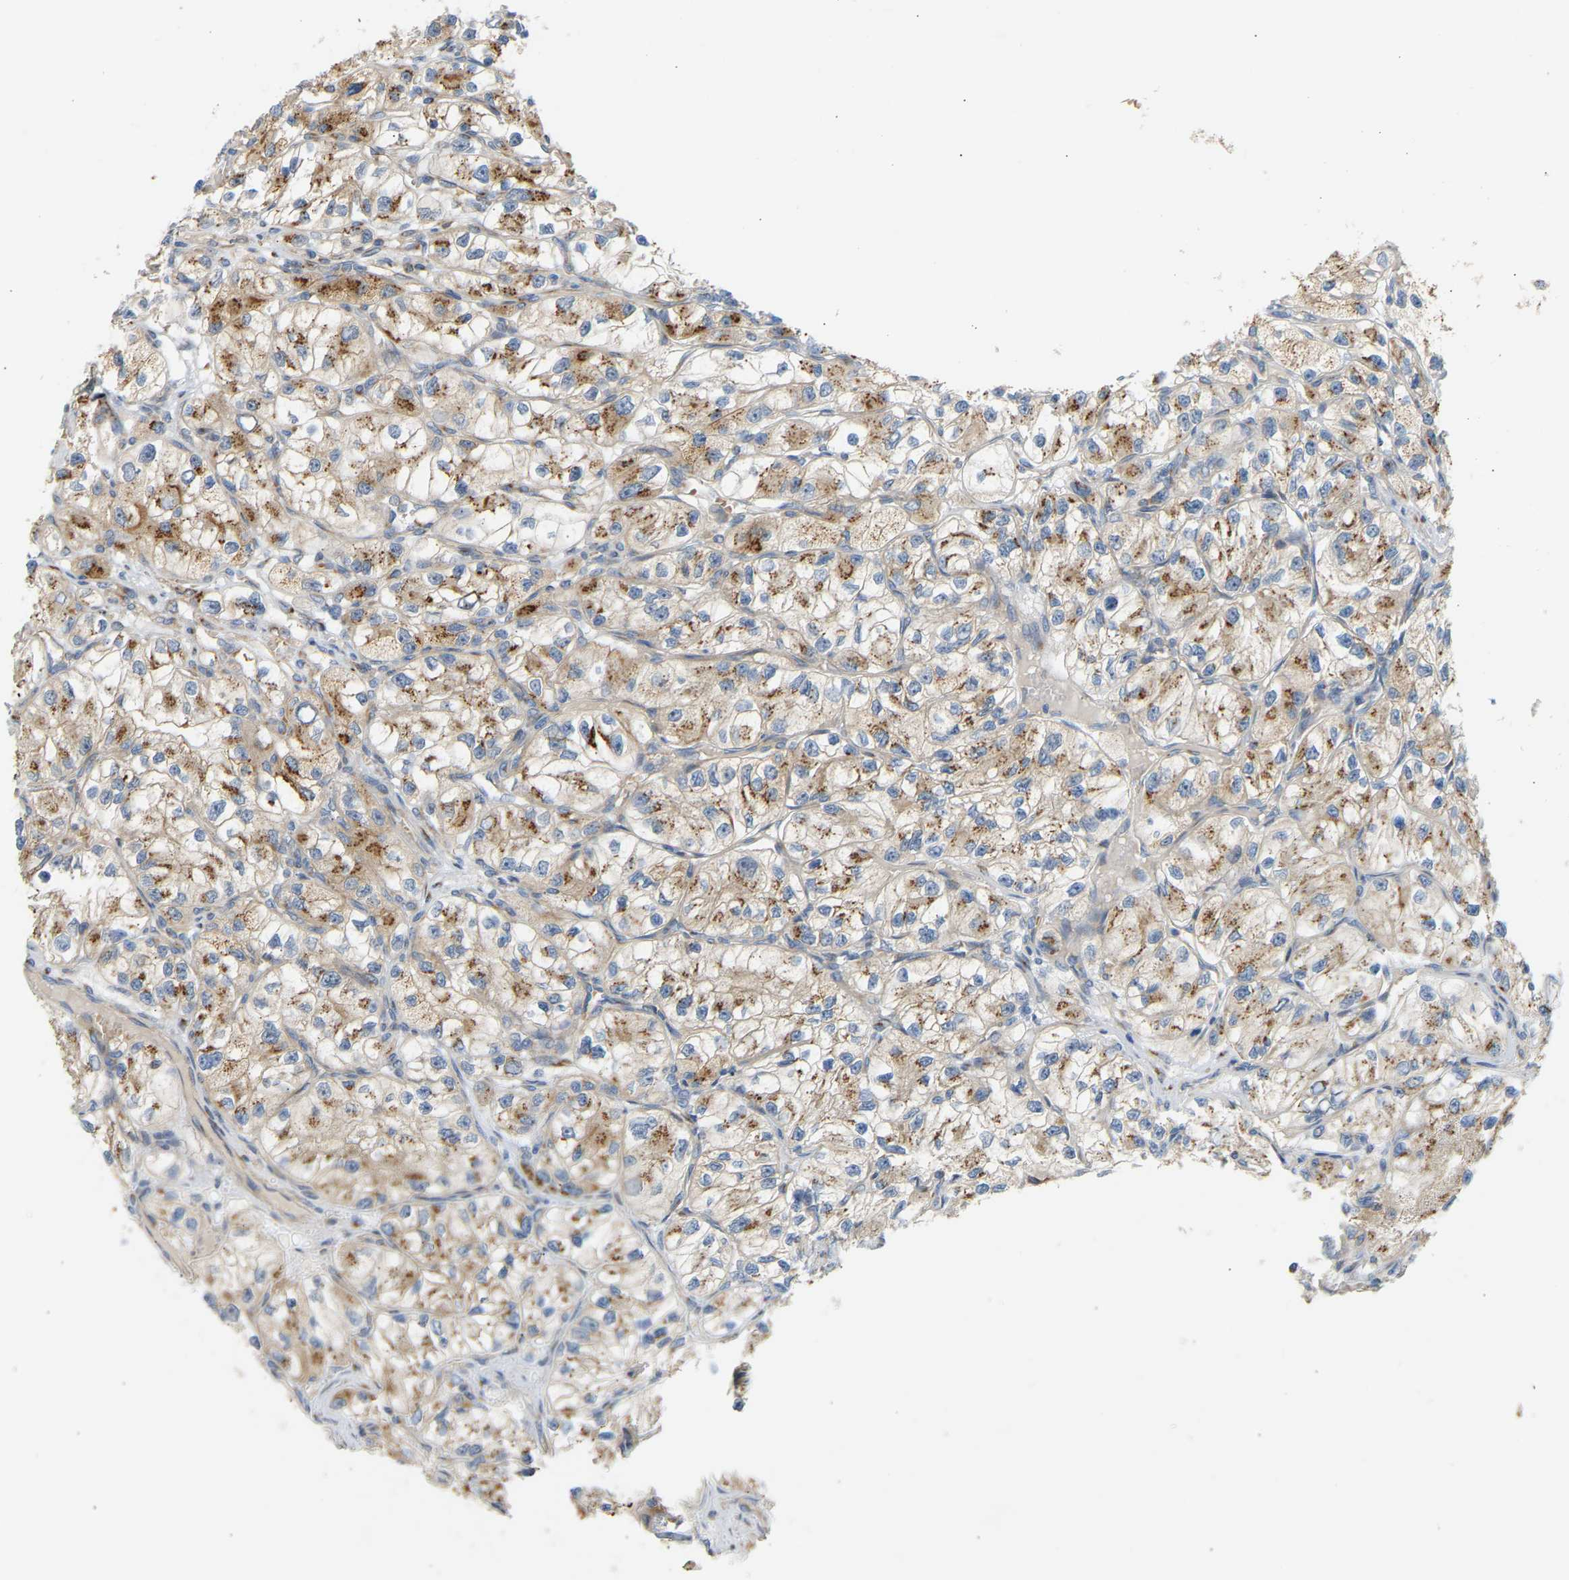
{"staining": {"intensity": "moderate", "quantity": ">75%", "location": "cytoplasmic/membranous"}, "tissue": "renal cancer", "cell_type": "Tumor cells", "image_type": "cancer", "snomed": [{"axis": "morphology", "description": "Adenocarcinoma, NOS"}, {"axis": "topography", "description": "Kidney"}], "caption": "Human renal cancer (adenocarcinoma) stained with a brown dye reveals moderate cytoplasmic/membranous positive expression in about >75% of tumor cells.", "gene": "YIPF2", "patient": {"sex": "female", "age": 57}}